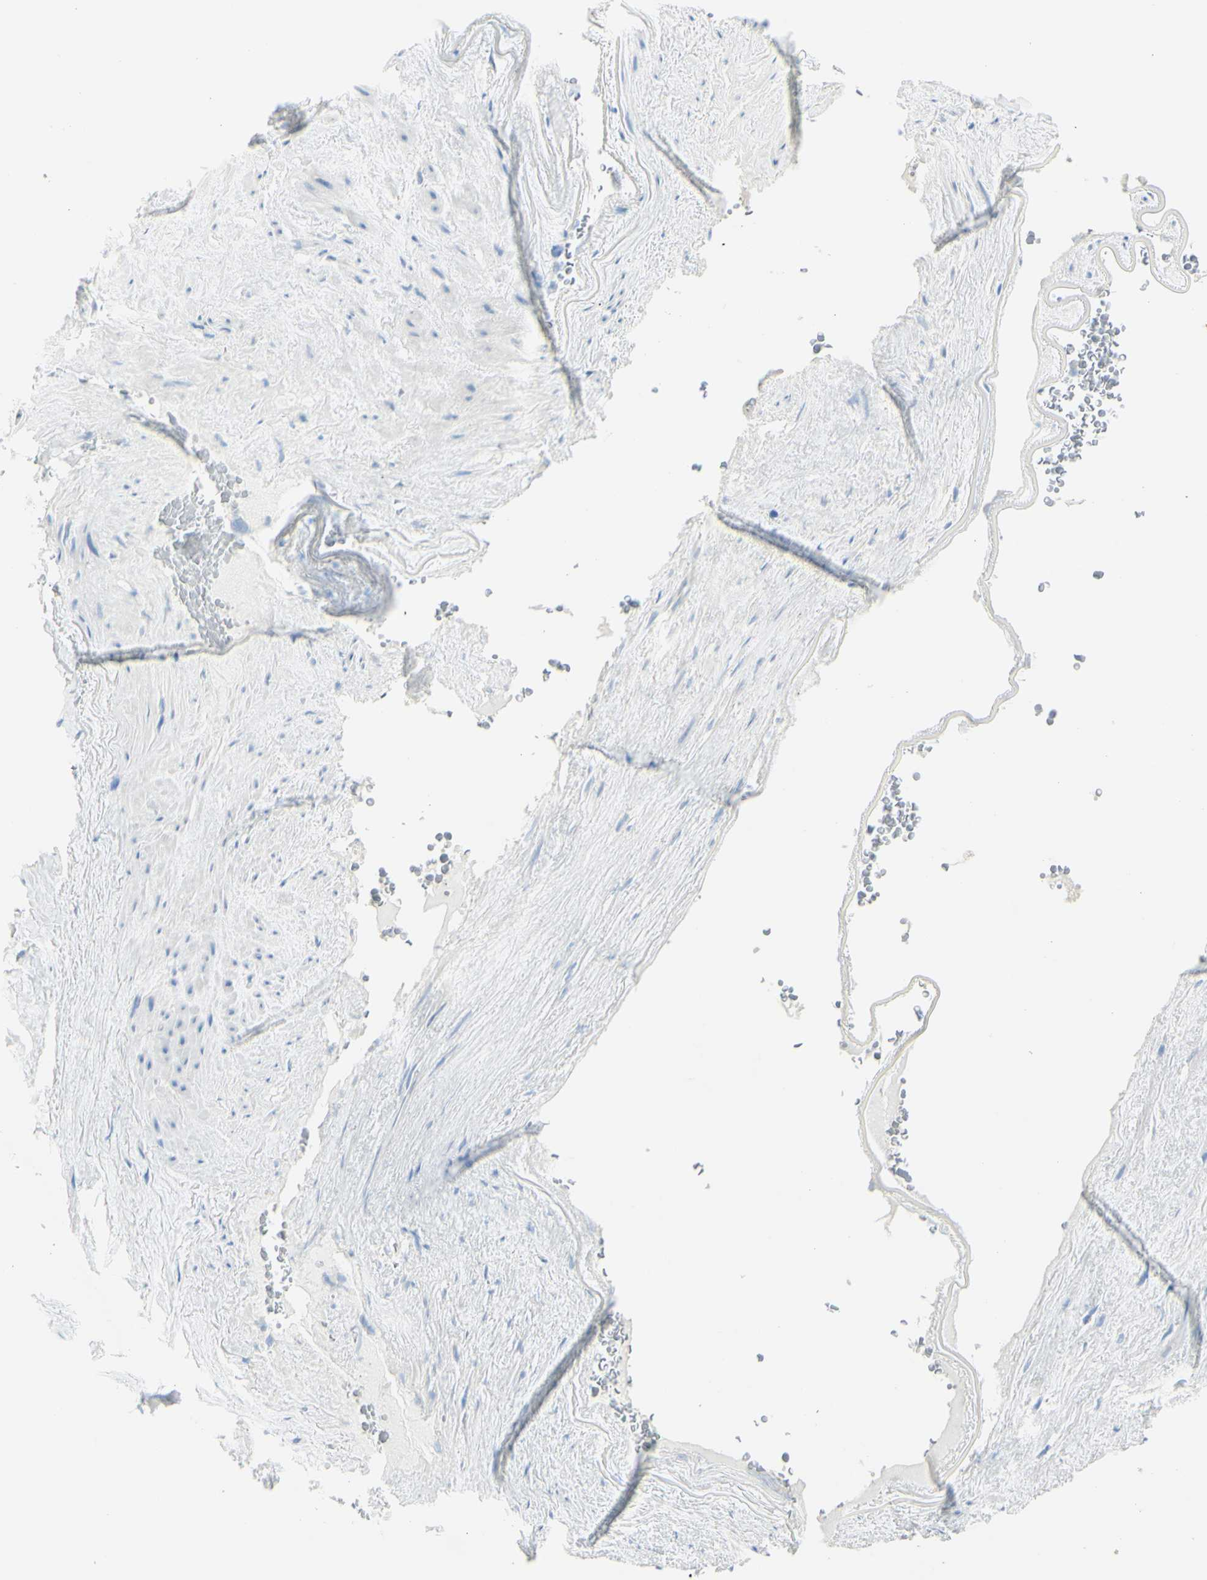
{"staining": {"intensity": "negative", "quantity": "none", "location": "none"}, "tissue": "adipose tissue", "cell_type": "Adipocytes", "image_type": "normal", "snomed": [{"axis": "morphology", "description": "Normal tissue, NOS"}, {"axis": "topography", "description": "Peripheral nerve tissue"}], "caption": "This photomicrograph is of unremarkable adipose tissue stained with IHC to label a protein in brown with the nuclei are counter-stained blue. There is no staining in adipocytes.", "gene": "TSPAN1", "patient": {"sex": "male", "age": 70}}